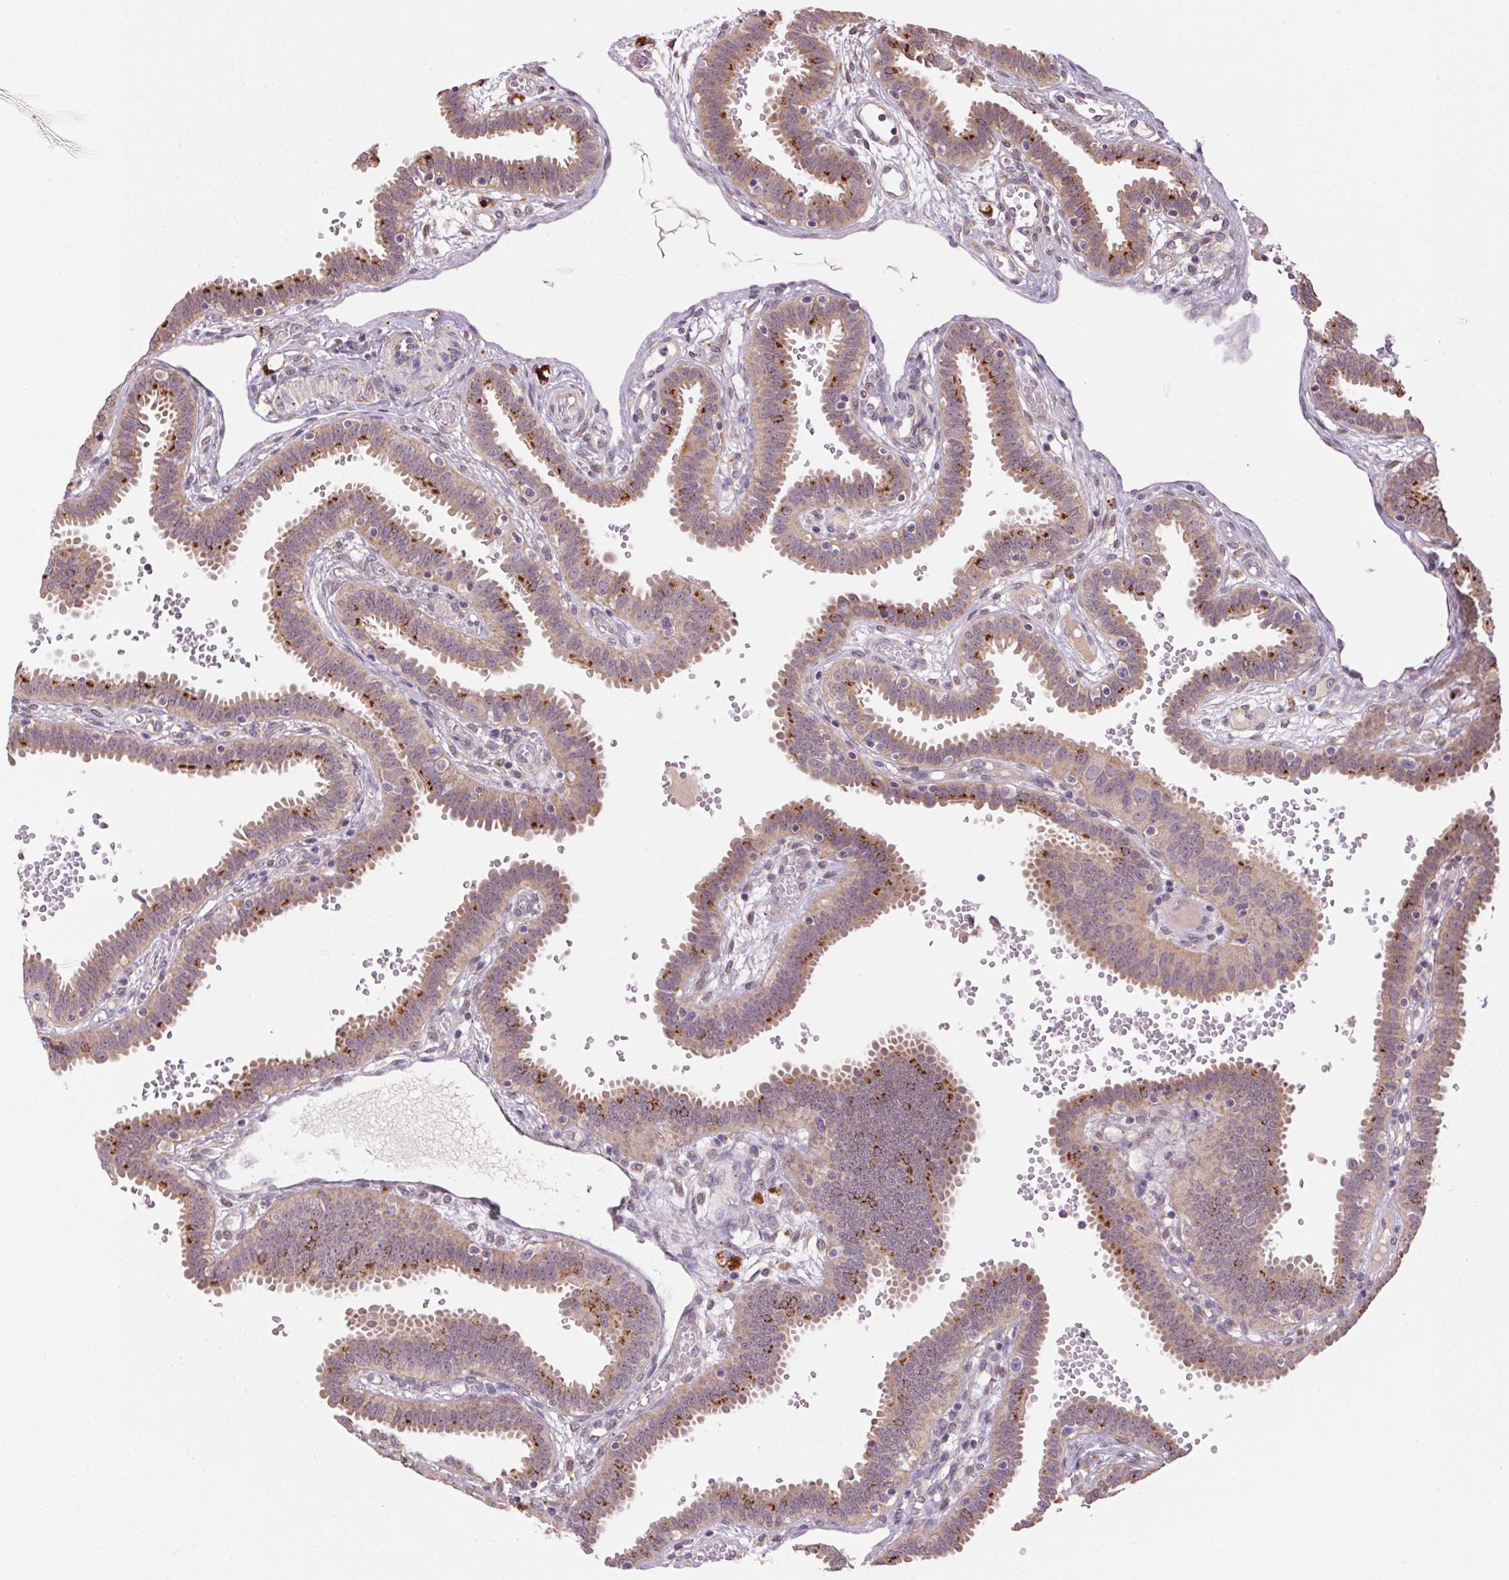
{"staining": {"intensity": "moderate", "quantity": "25%-75%", "location": "cytoplasmic/membranous"}, "tissue": "fallopian tube", "cell_type": "Glandular cells", "image_type": "normal", "snomed": [{"axis": "morphology", "description": "Normal tissue, NOS"}, {"axis": "topography", "description": "Fallopian tube"}], "caption": "DAB (3,3'-diaminobenzidine) immunohistochemical staining of unremarkable fallopian tube exhibits moderate cytoplasmic/membranous protein expression in about 25%-75% of glandular cells. (brown staining indicates protein expression, while blue staining denotes nuclei).", "gene": "ADH5", "patient": {"sex": "female", "age": 37}}